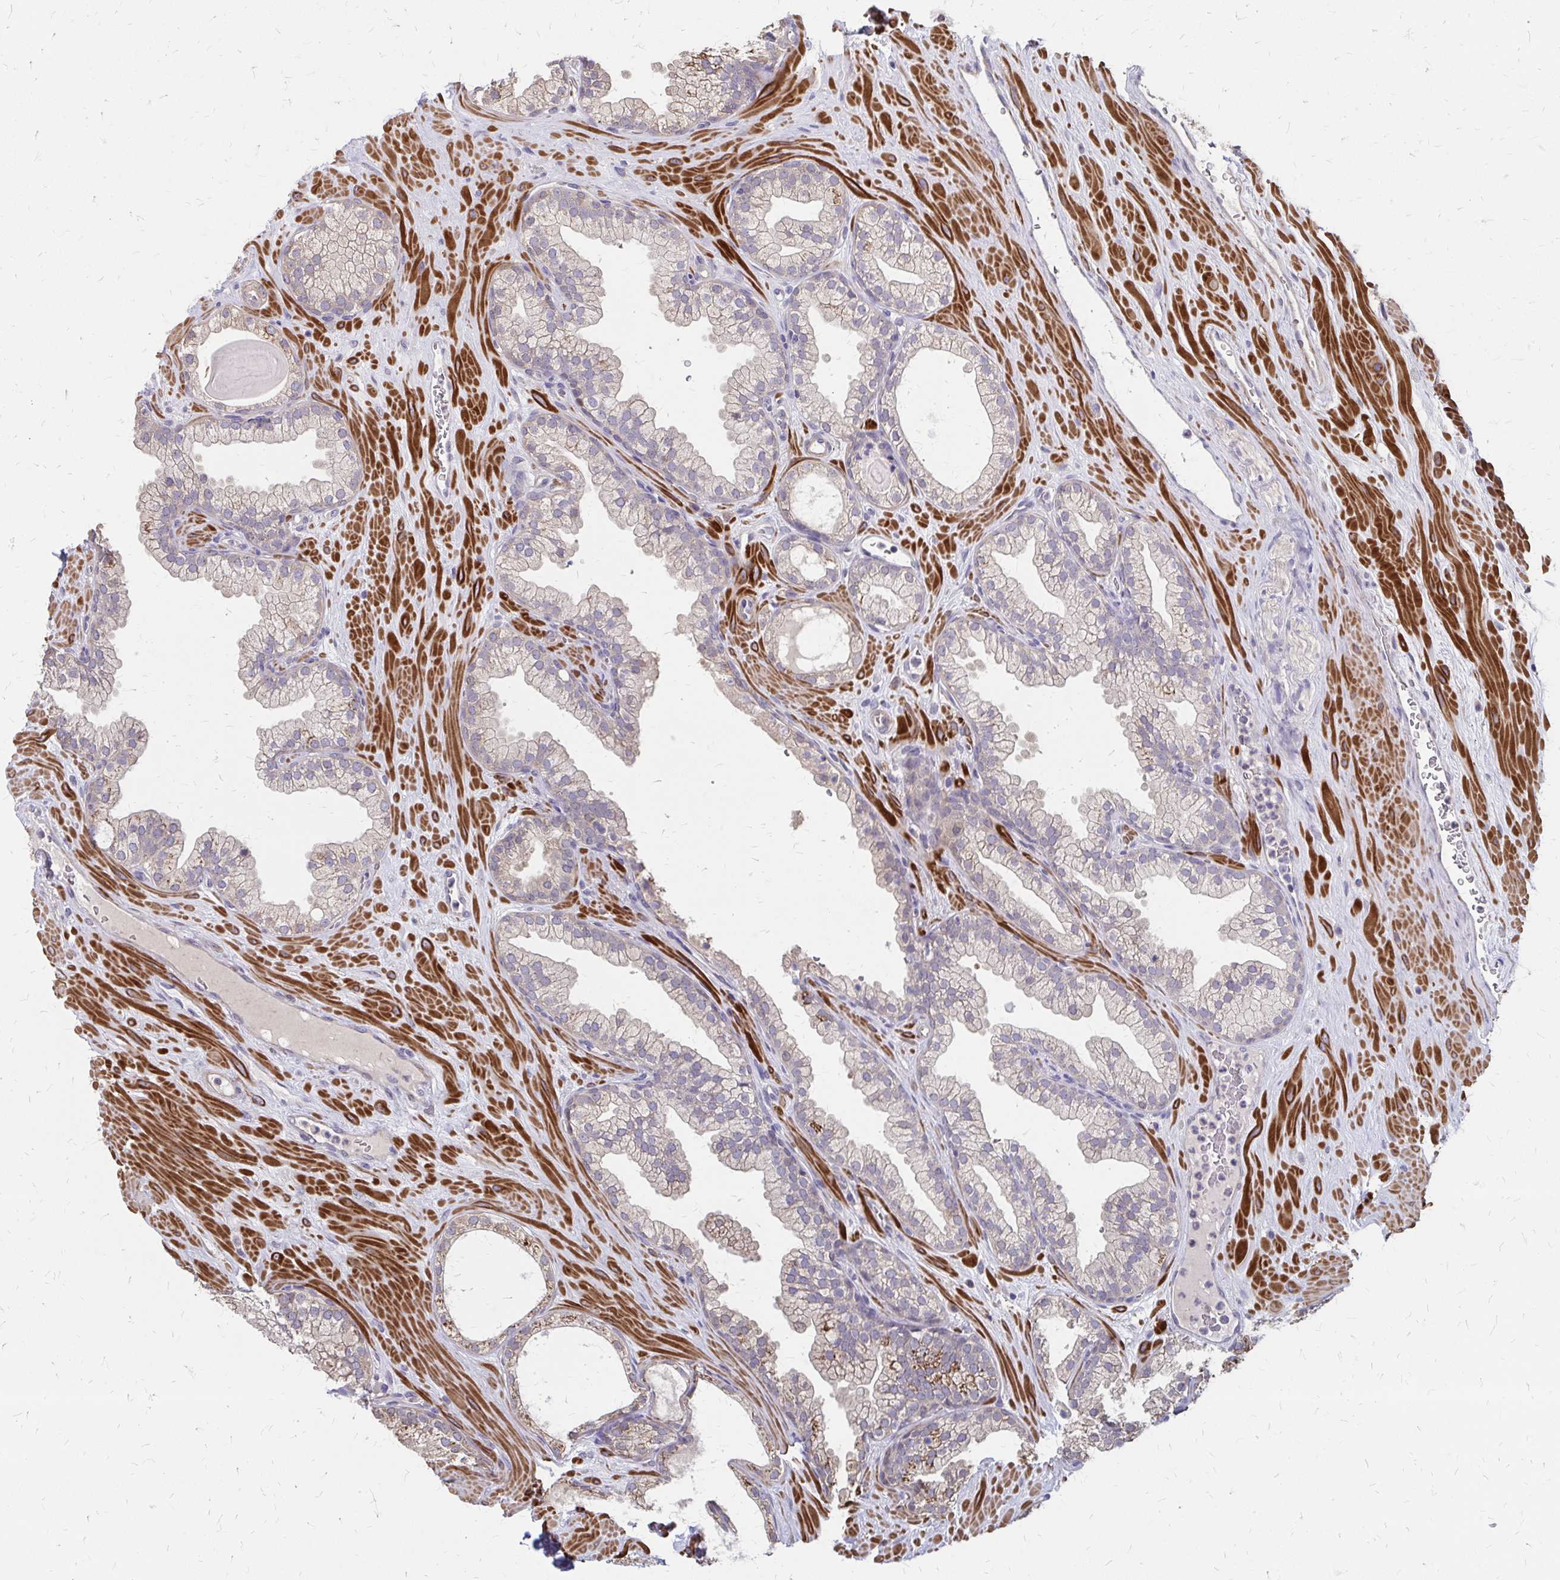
{"staining": {"intensity": "strong", "quantity": "25%-75%", "location": "cytoplasmic/membranous"}, "tissue": "prostate", "cell_type": "Glandular cells", "image_type": "normal", "snomed": [{"axis": "morphology", "description": "Normal tissue, NOS"}, {"axis": "topography", "description": "Prostate"}, {"axis": "topography", "description": "Peripheral nerve tissue"}], "caption": "Immunohistochemical staining of unremarkable prostate demonstrates high levels of strong cytoplasmic/membranous expression in about 25%-75% of glandular cells. (DAB = brown stain, brightfield microscopy at high magnification).", "gene": "IFI44L", "patient": {"sex": "male", "age": 61}}